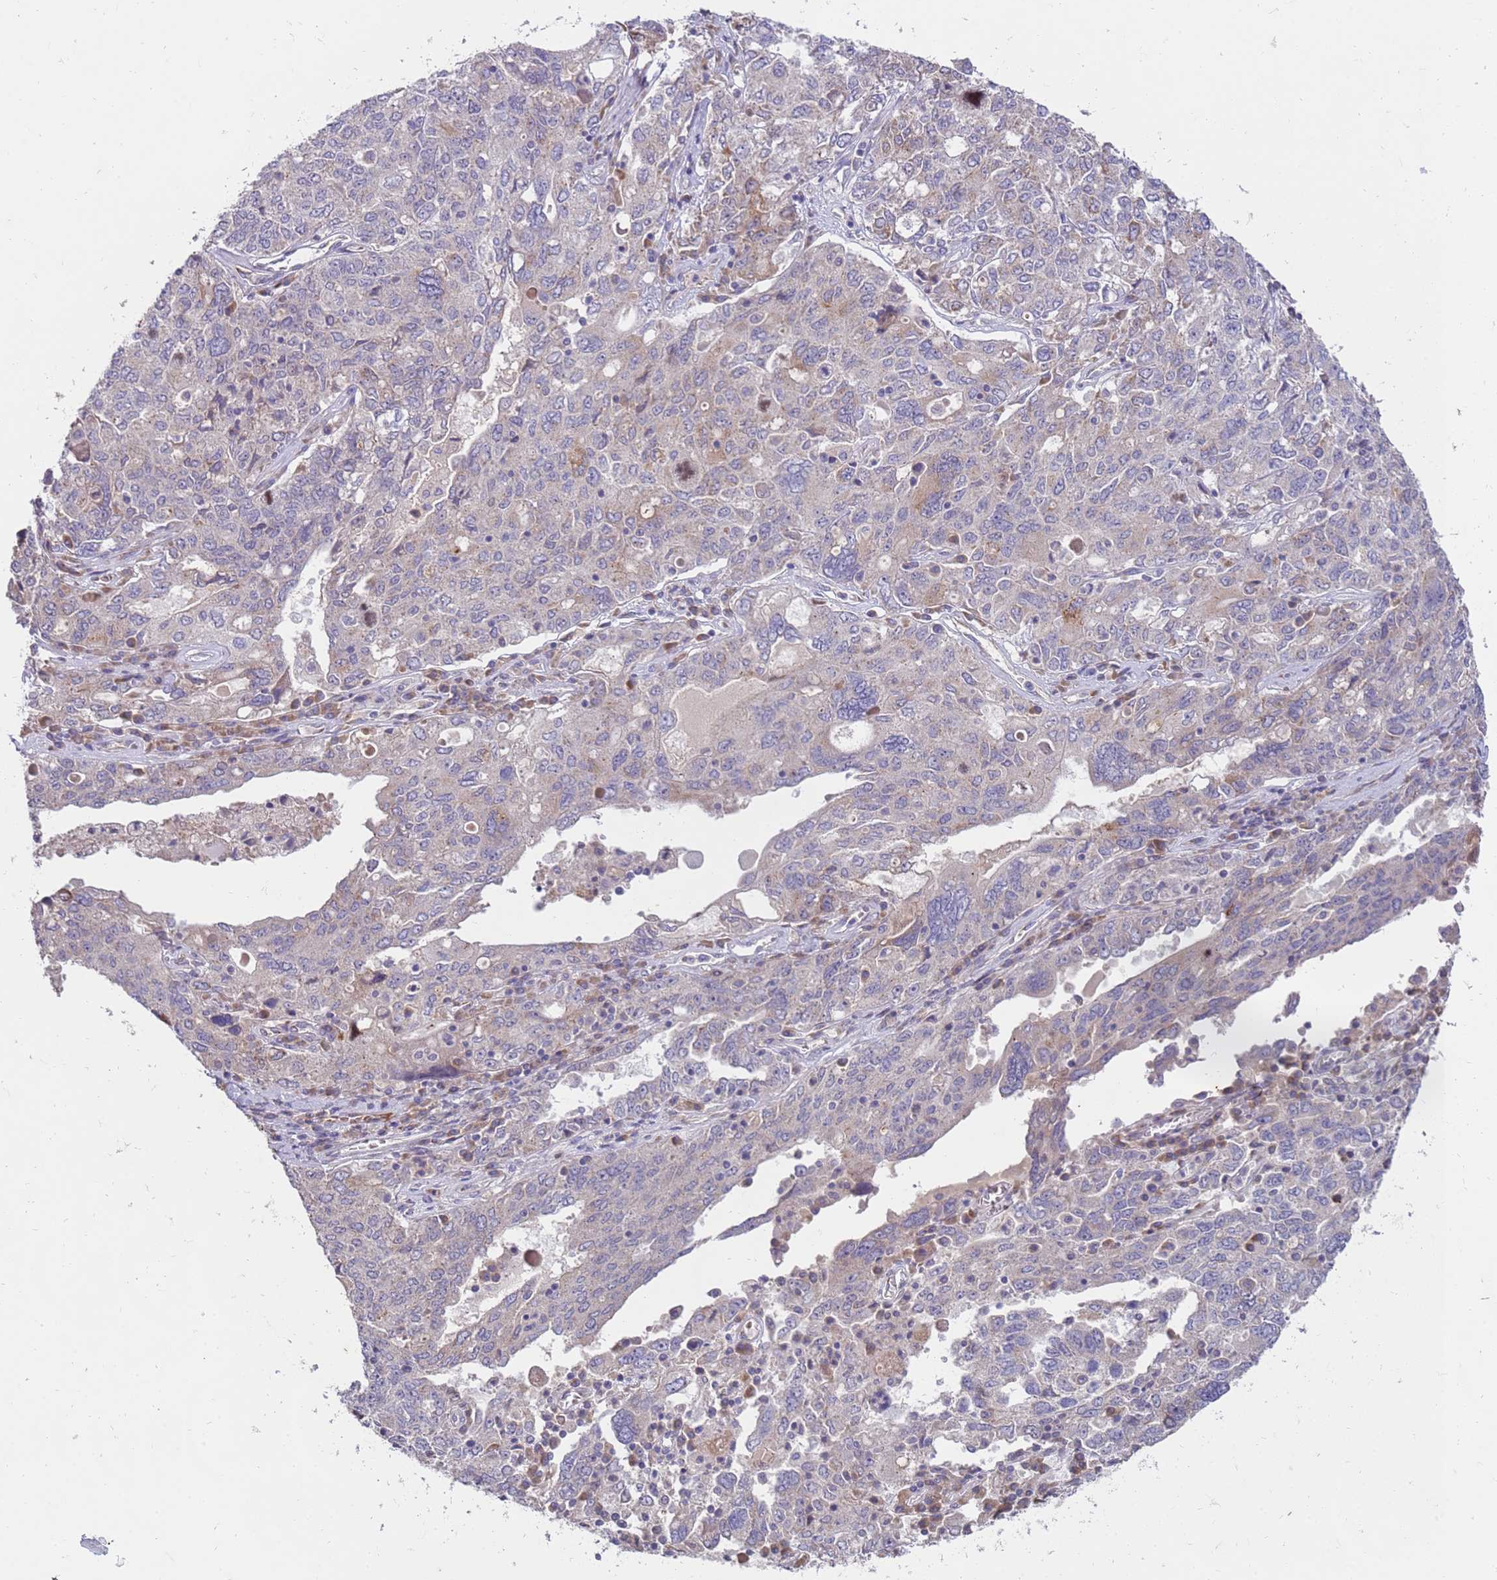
{"staining": {"intensity": "weak", "quantity": "<25%", "location": "cytoplasmic/membranous"}, "tissue": "ovarian cancer", "cell_type": "Tumor cells", "image_type": "cancer", "snomed": [{"axis": "morphology", "description": "Carcinoma, endometroid"}, {"axis": "topography", "description": "Ovary"}], "caption": "This is an immunohistochemistry (IHC) photomicrograph of endometroid carcinoma (ovarian). There is no expression in tumor cells.", "gene": "NMUR2", "patient": {"sex": "female", "age": 62}}